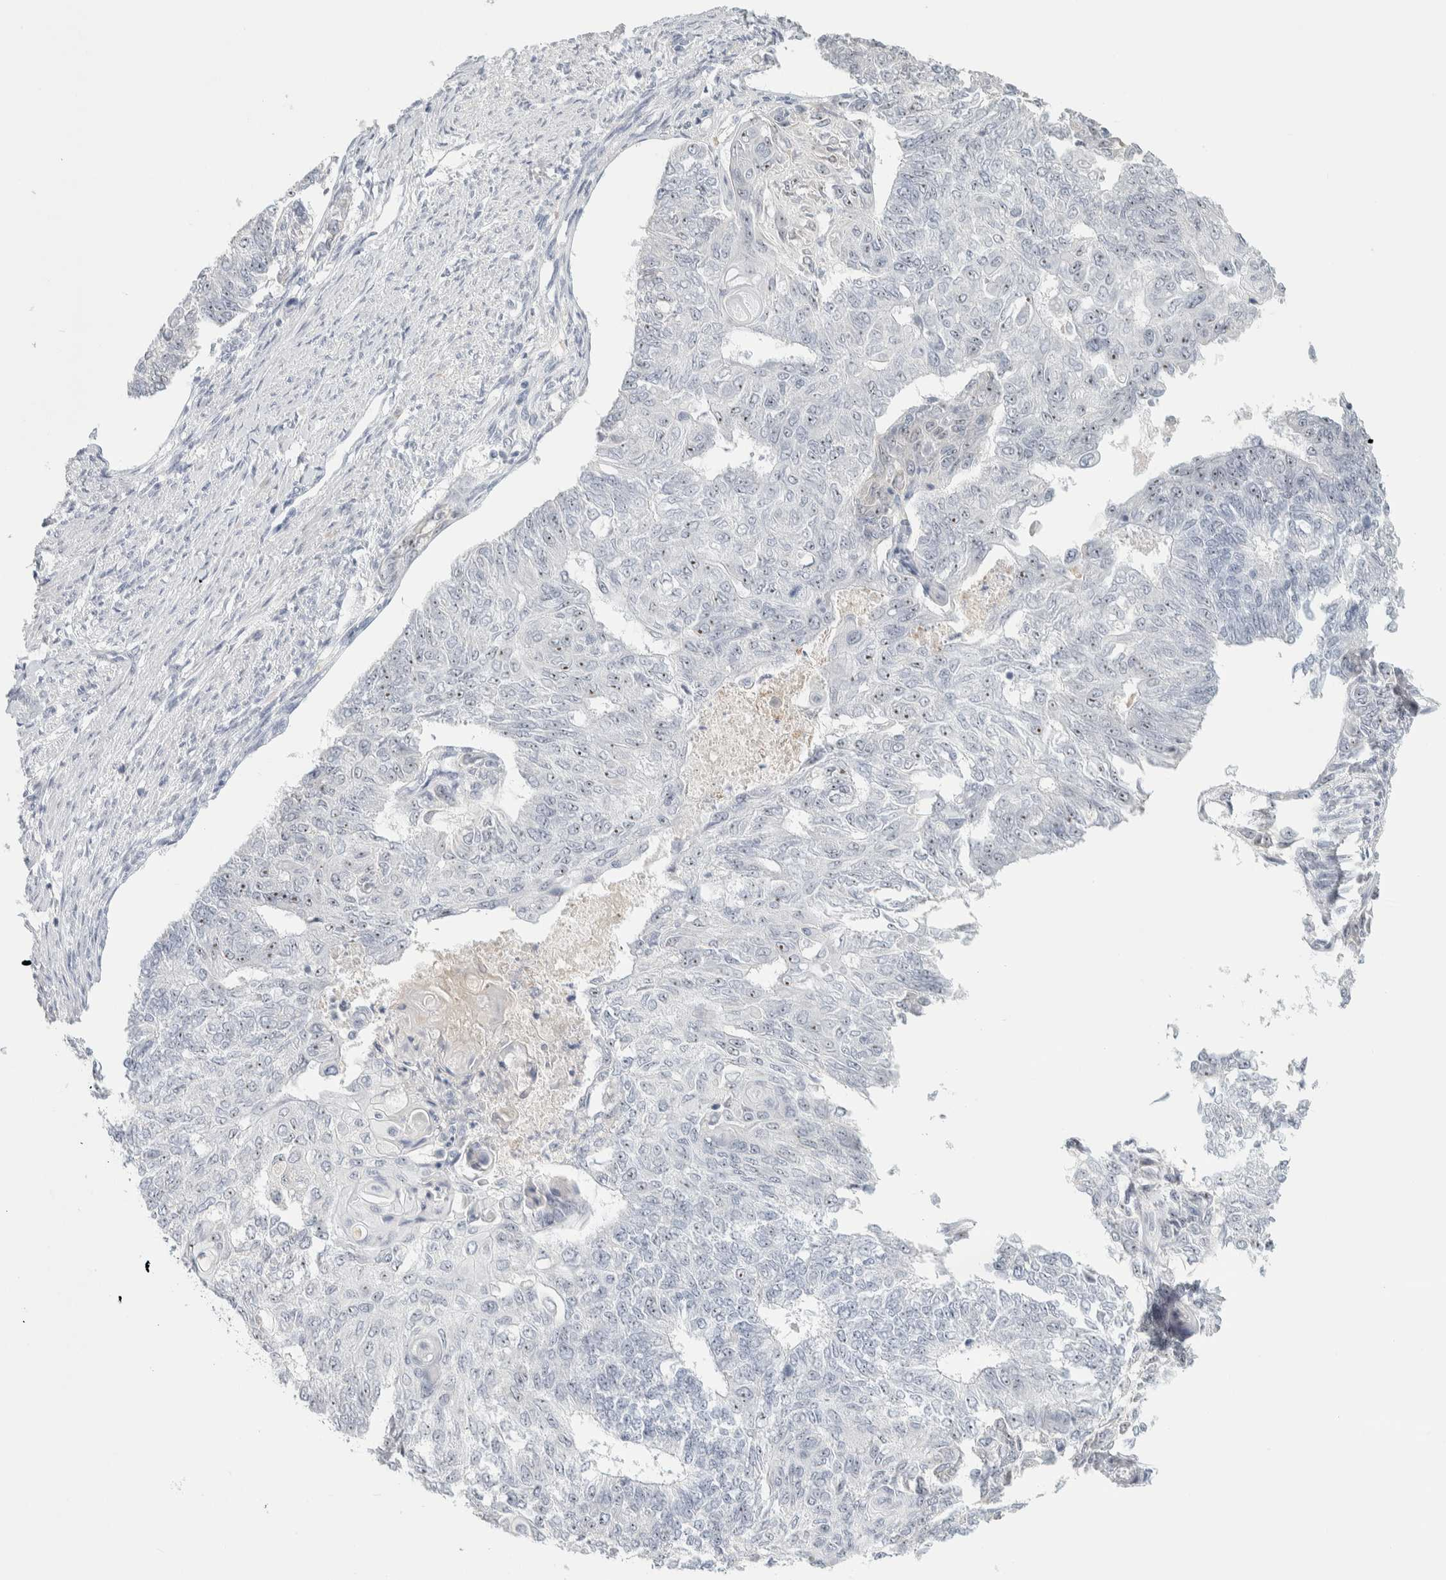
{"staining": {"intensity": "moderate", "quantity": "25%-75%", "location": "nuclear"}, "tissue": "endometrial cancer", "cell_type": "Tumor cells", "image_type": "cancer", "snomed": [{"axis": "morphology", "description": "Adenocarcinoma, NOS"}, {"axis": "topography", "description": "Endometrium"}], "caption": "Brown immunohistochemical staining in endometrial adenocarcinoma reveals moderate nuclear staining in about 25%-75% of tumor cells. The protein is shown in brown color, while the nuclei are stained blue.", "gene": "DCXR", "patient": {"sex": "female", "age": 32}}